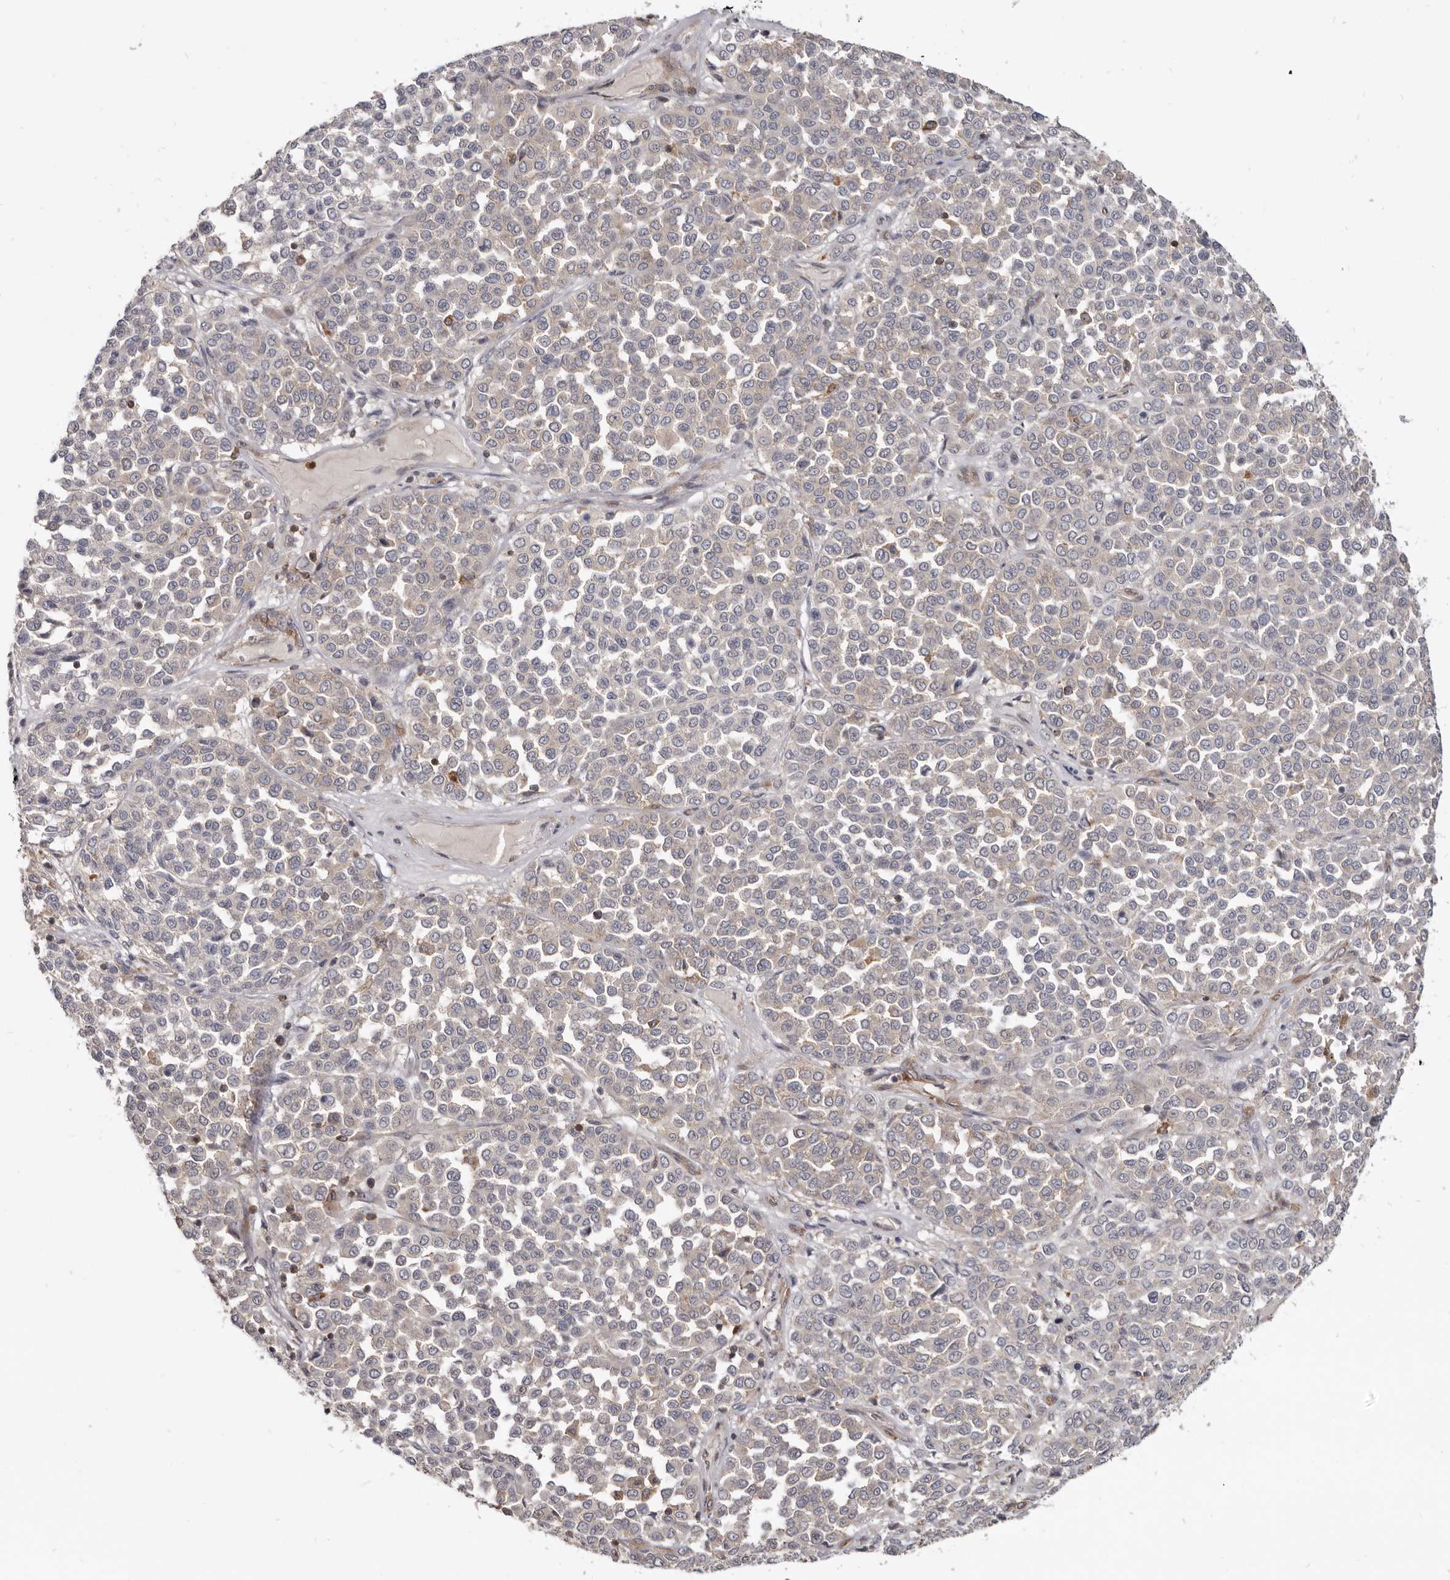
{"staining": {"intensity": "negative", "quantity": "none", "location": "none"}, "tissue": "melanoma", "cell_type": "Tumor cells", "image_type": "cancer", "snomed": [{"axis": "morphology", "description": "Malignant melanoma, Metastatic site"}, {"axis": "topography", "description": "Pancreas"}], "caption": "IHC micrograph of neoplastic tissue: human melanoma stained with DAB demonstrates no significant protein expression in tumor cells.", "gene": "CBL", "patient": {"sex": "female", "age": 30}}